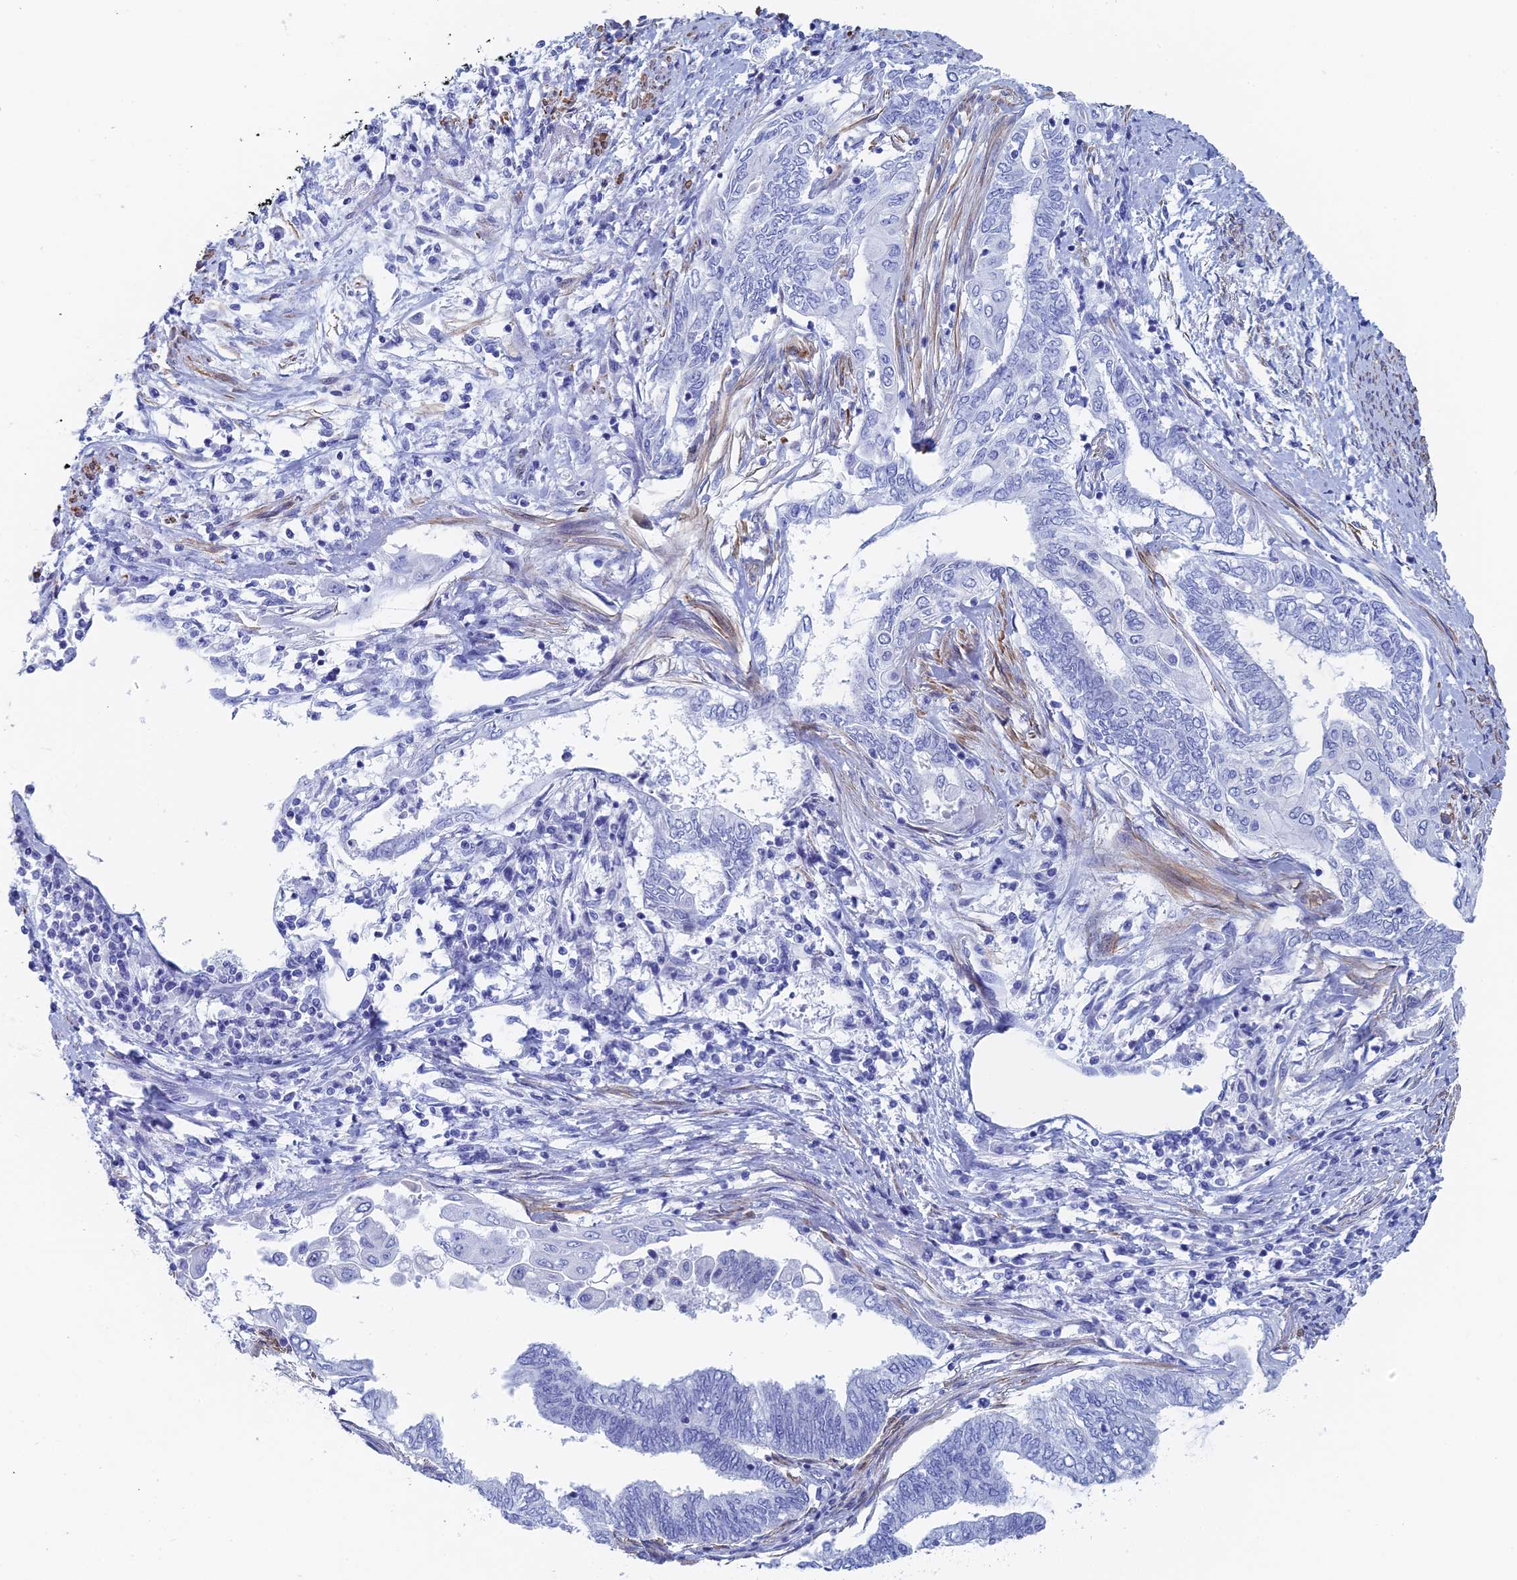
{"staining": {"intensity": "negative", "quantity": "none", "location": "none"}, "tissue": "endometrial cancer", "cell_type": "Tumor cells", "image_type": "cancer", "snomed": [{"axis": "morphology", "description": "Adenocarcinoma, NOS"}, {"axis": "topography", "description": "Uterus"}, {"axis": "topography", "description": "Endometrium"}], "caption": "A high-resolution histopathology image shows immunohistochemistry staining of adenocarcinoma (endometrial), which demonstrates no significant positivity in tumor cells.", "gene": "KCNK18", "patient": {"sex": "female", "age": 70}}